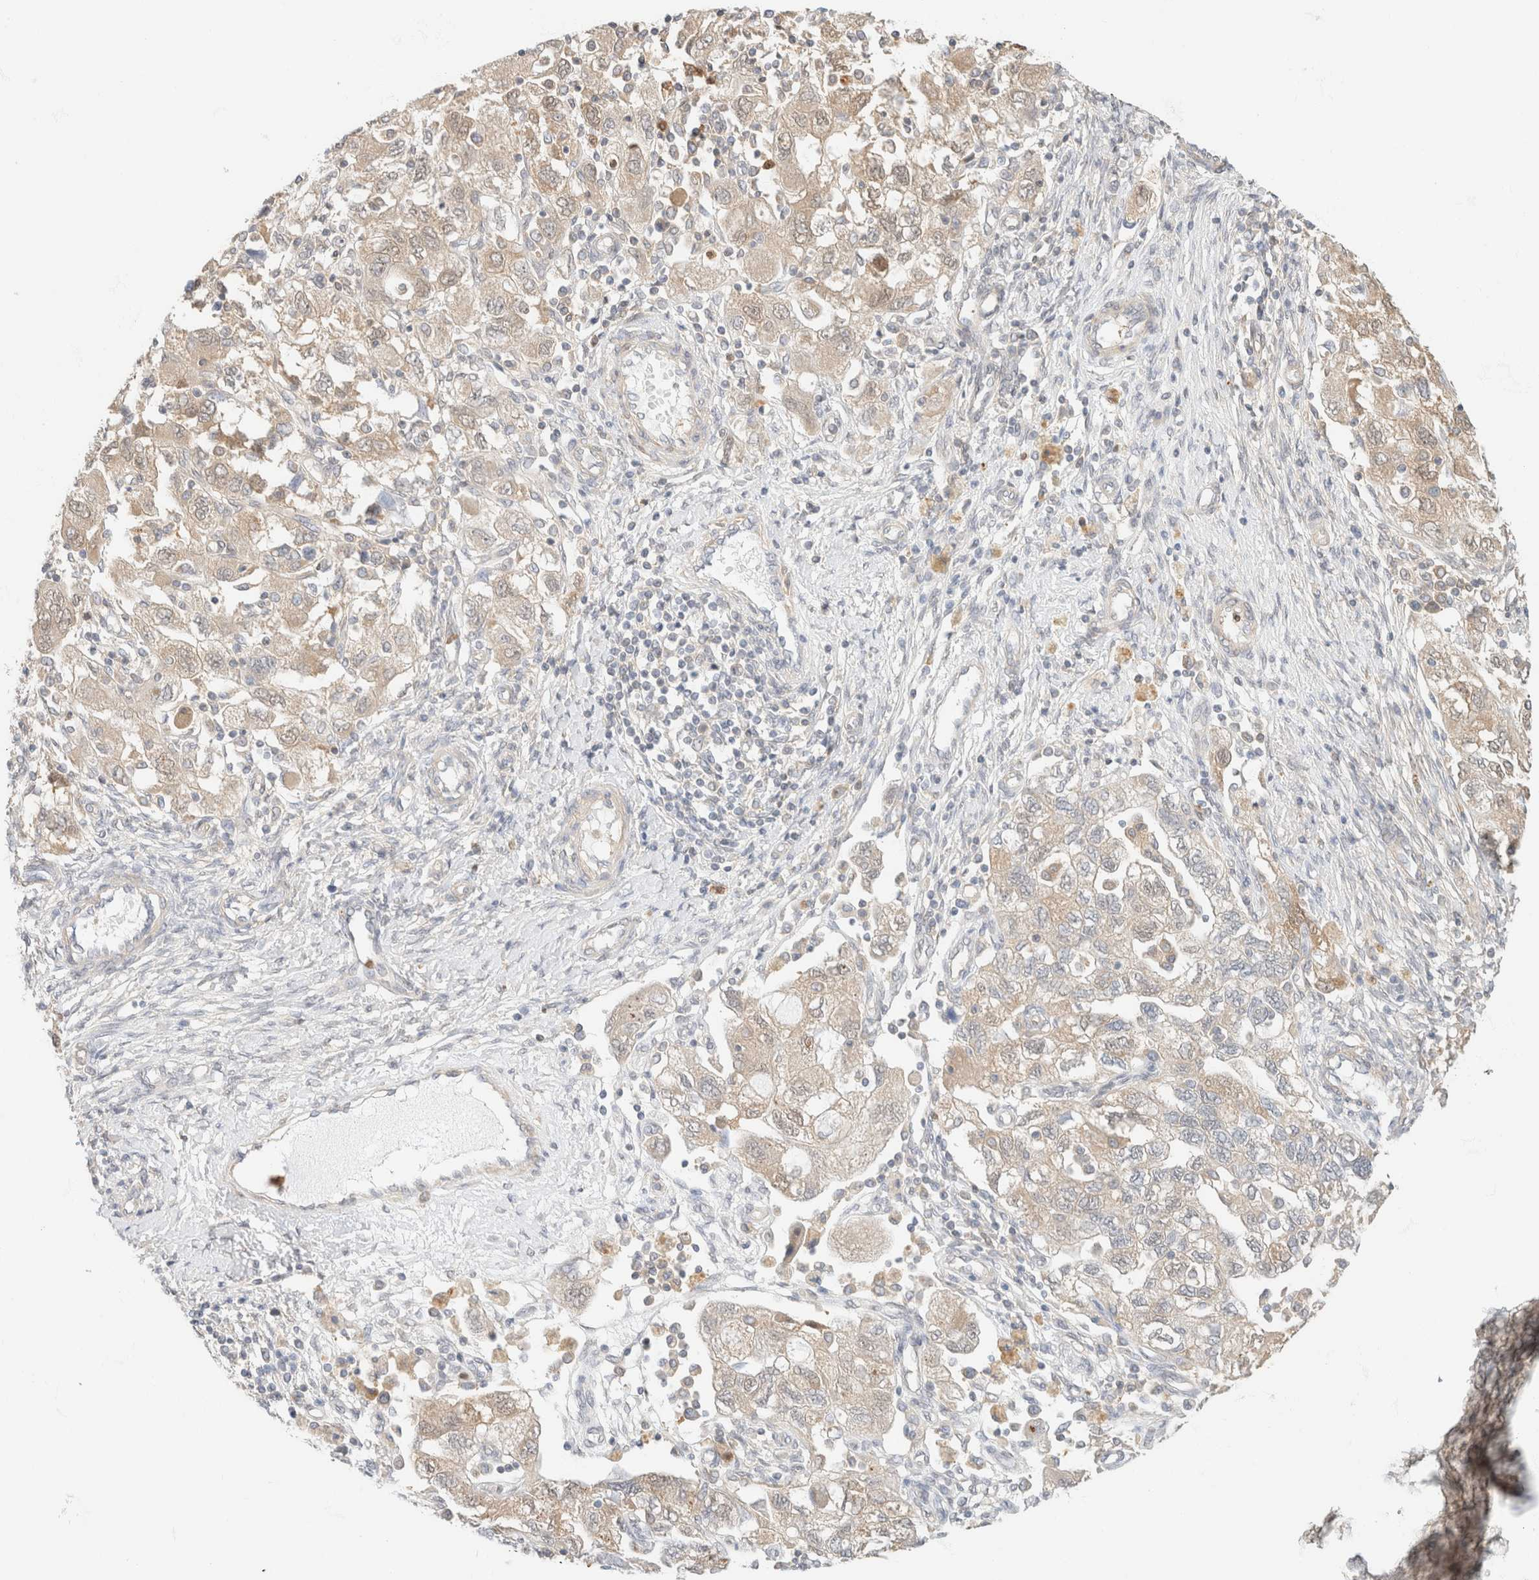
{"staining": {"intensity": "weak", "quantity": ">75%", "location": "cytoplasmic/membranous"}, "tissue": "ovarian cancer", "cell_type": "Tumor cells", "image_type": "cancer", "snomed": [{"axis": "morphology", "description": "Carcinoma, NOS"}, {"axis": "morphology", "description": "Cystadenocarcinoma, serous, NOS"}, {"axis": "topography", "description": "Ovary"}], "caption": "Immunohistochemical staining of ovarian cancer (serous cystadenocarcinoma) exhibits low levels of weak cytoplasmic/membranous expression in about >75% of tumor cells.", "gene": "GPI", "patient": {"sex": "female", "age": 69}}